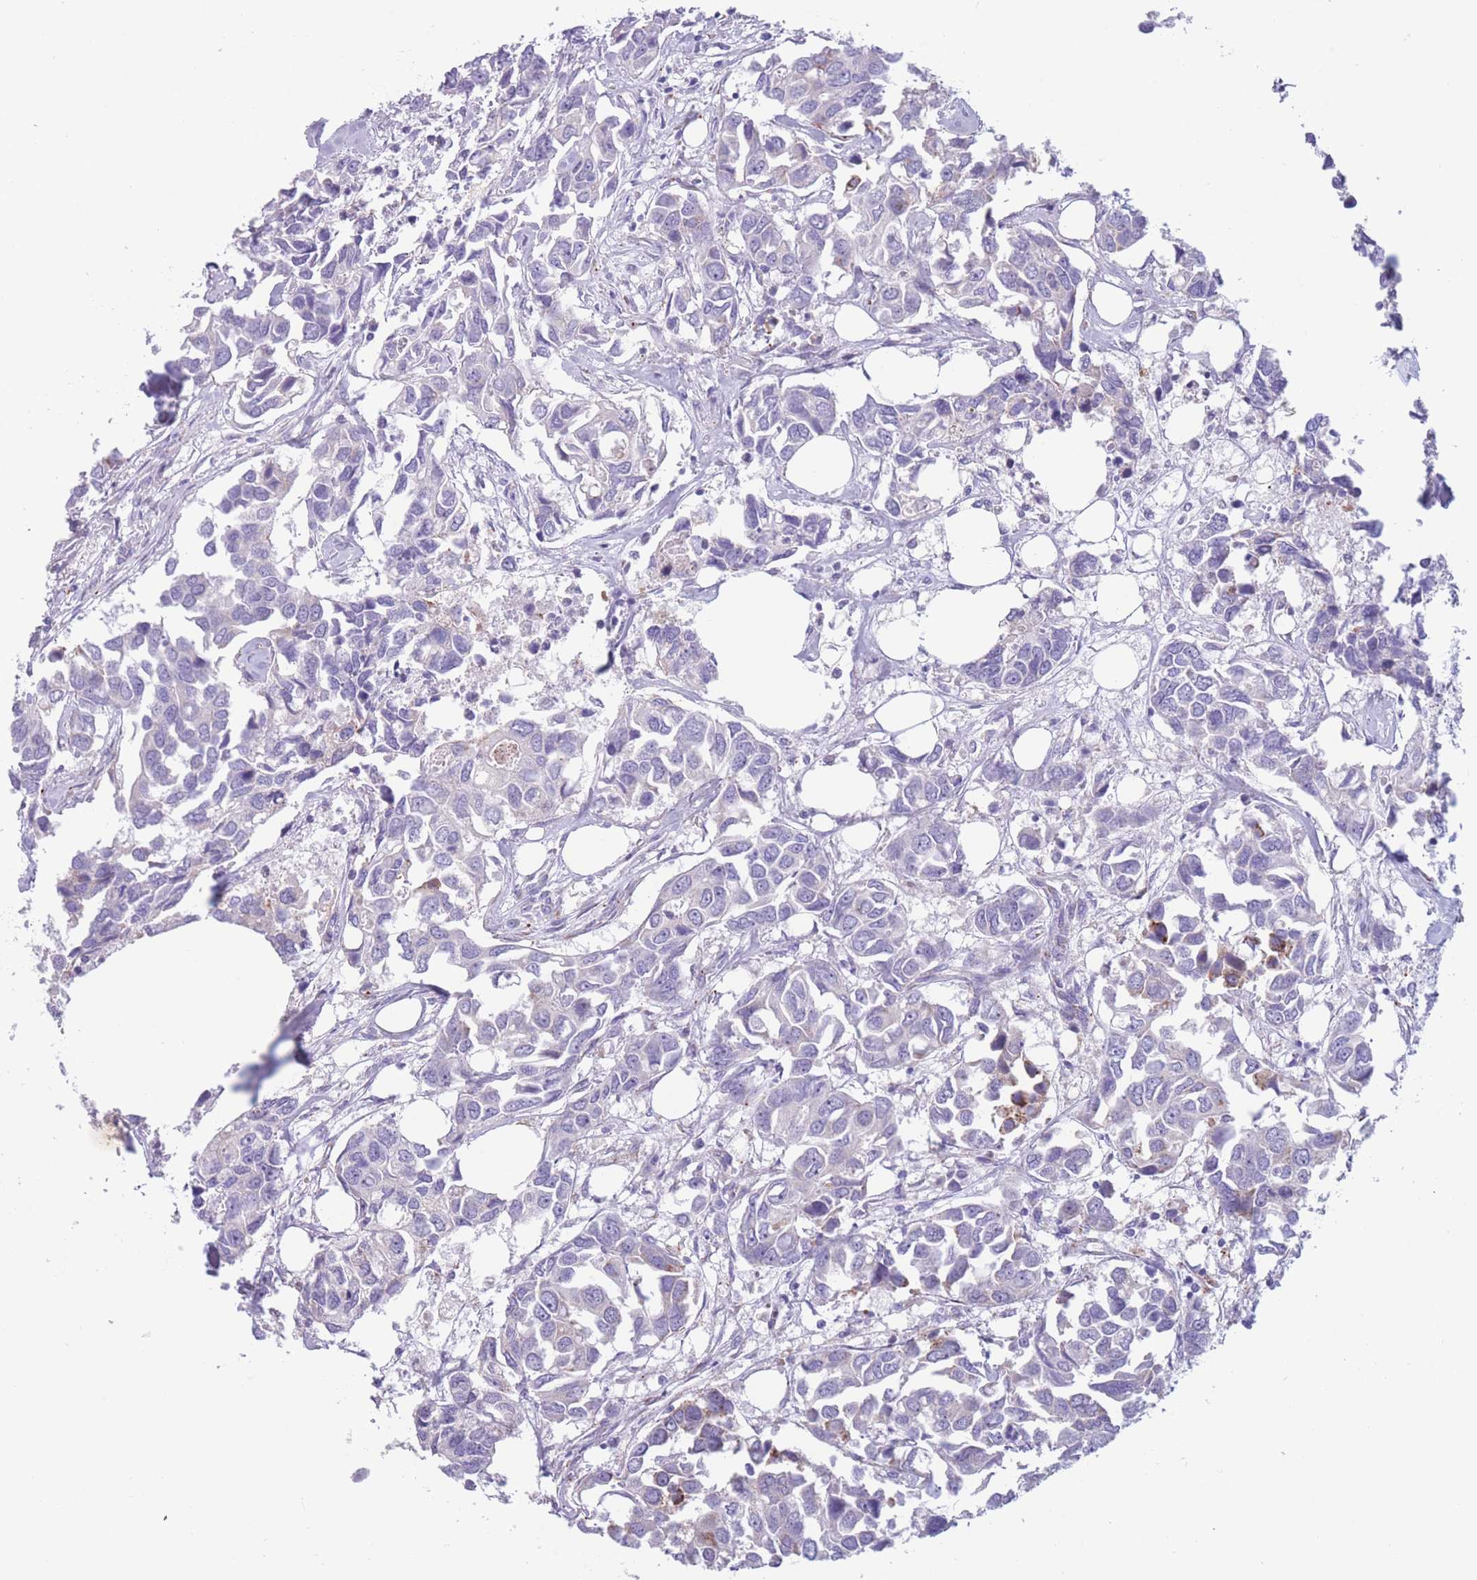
{"staining": {"intensity": "moderate", "quantity": "<25%", "location": "cytoplasmic/membranous"}, "tissue": "breast cancer", "cell_type": "Tumor cells", "image_type": "cancer", "snomed": [{"axis": "morphology", "description": "Duct carcinoma"}, {"axis": "topography", "description": "Breast"}], "caption": "High-power microscopy captured an immunohistochemistry image of invasive ductal carcinoma (breast), revealing moderate cytoplasmic/membranous positivity in about <25% of tumor cells. The protein of interest is stained brown, and the nuclei are stained in blue (DAB (3,3'-diaminobenzidine) IHC with brightfield microscopy, high magnification).", "gene": "COL27A1", "patient": {"sex": "female", "age": 83}}